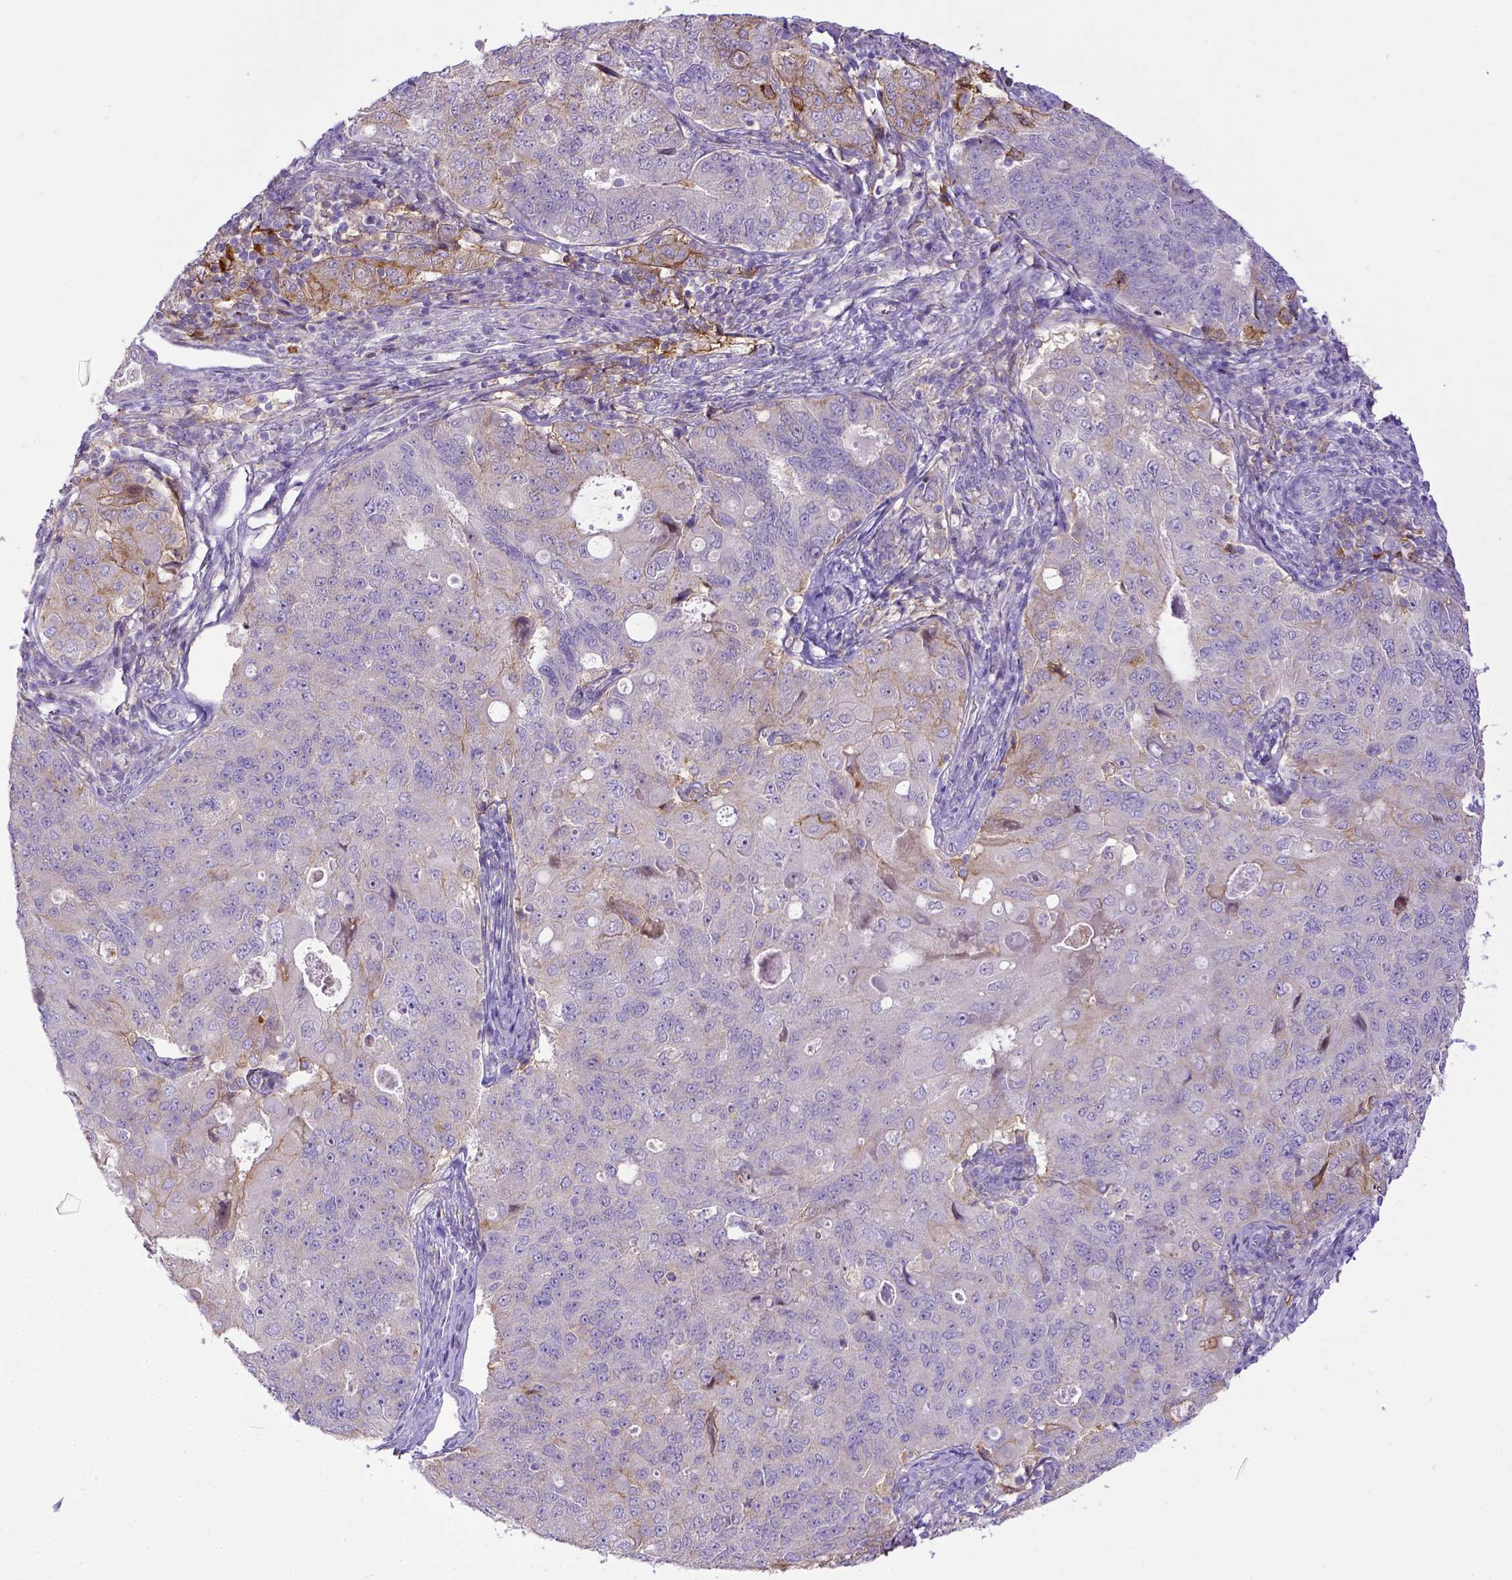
{"staining": {"intensity": "negative", "quantity": "none", "location": "none"}, "tissue": "endometrial cancer", "cell_type": "Tumor cells", "image_type": "cancer", "snomed": [{"axis": "morphology", "description": "Adenocarcinoma, NOS"}, {"axis": "topography", "description": "Endometrium"}], "caption": "Immunohistochemical staining of endometrial adenocarcinoma shows no significant staining in tumor cells.", "gene": "CD40", "patient": {"sex": "female", "age": 43}}